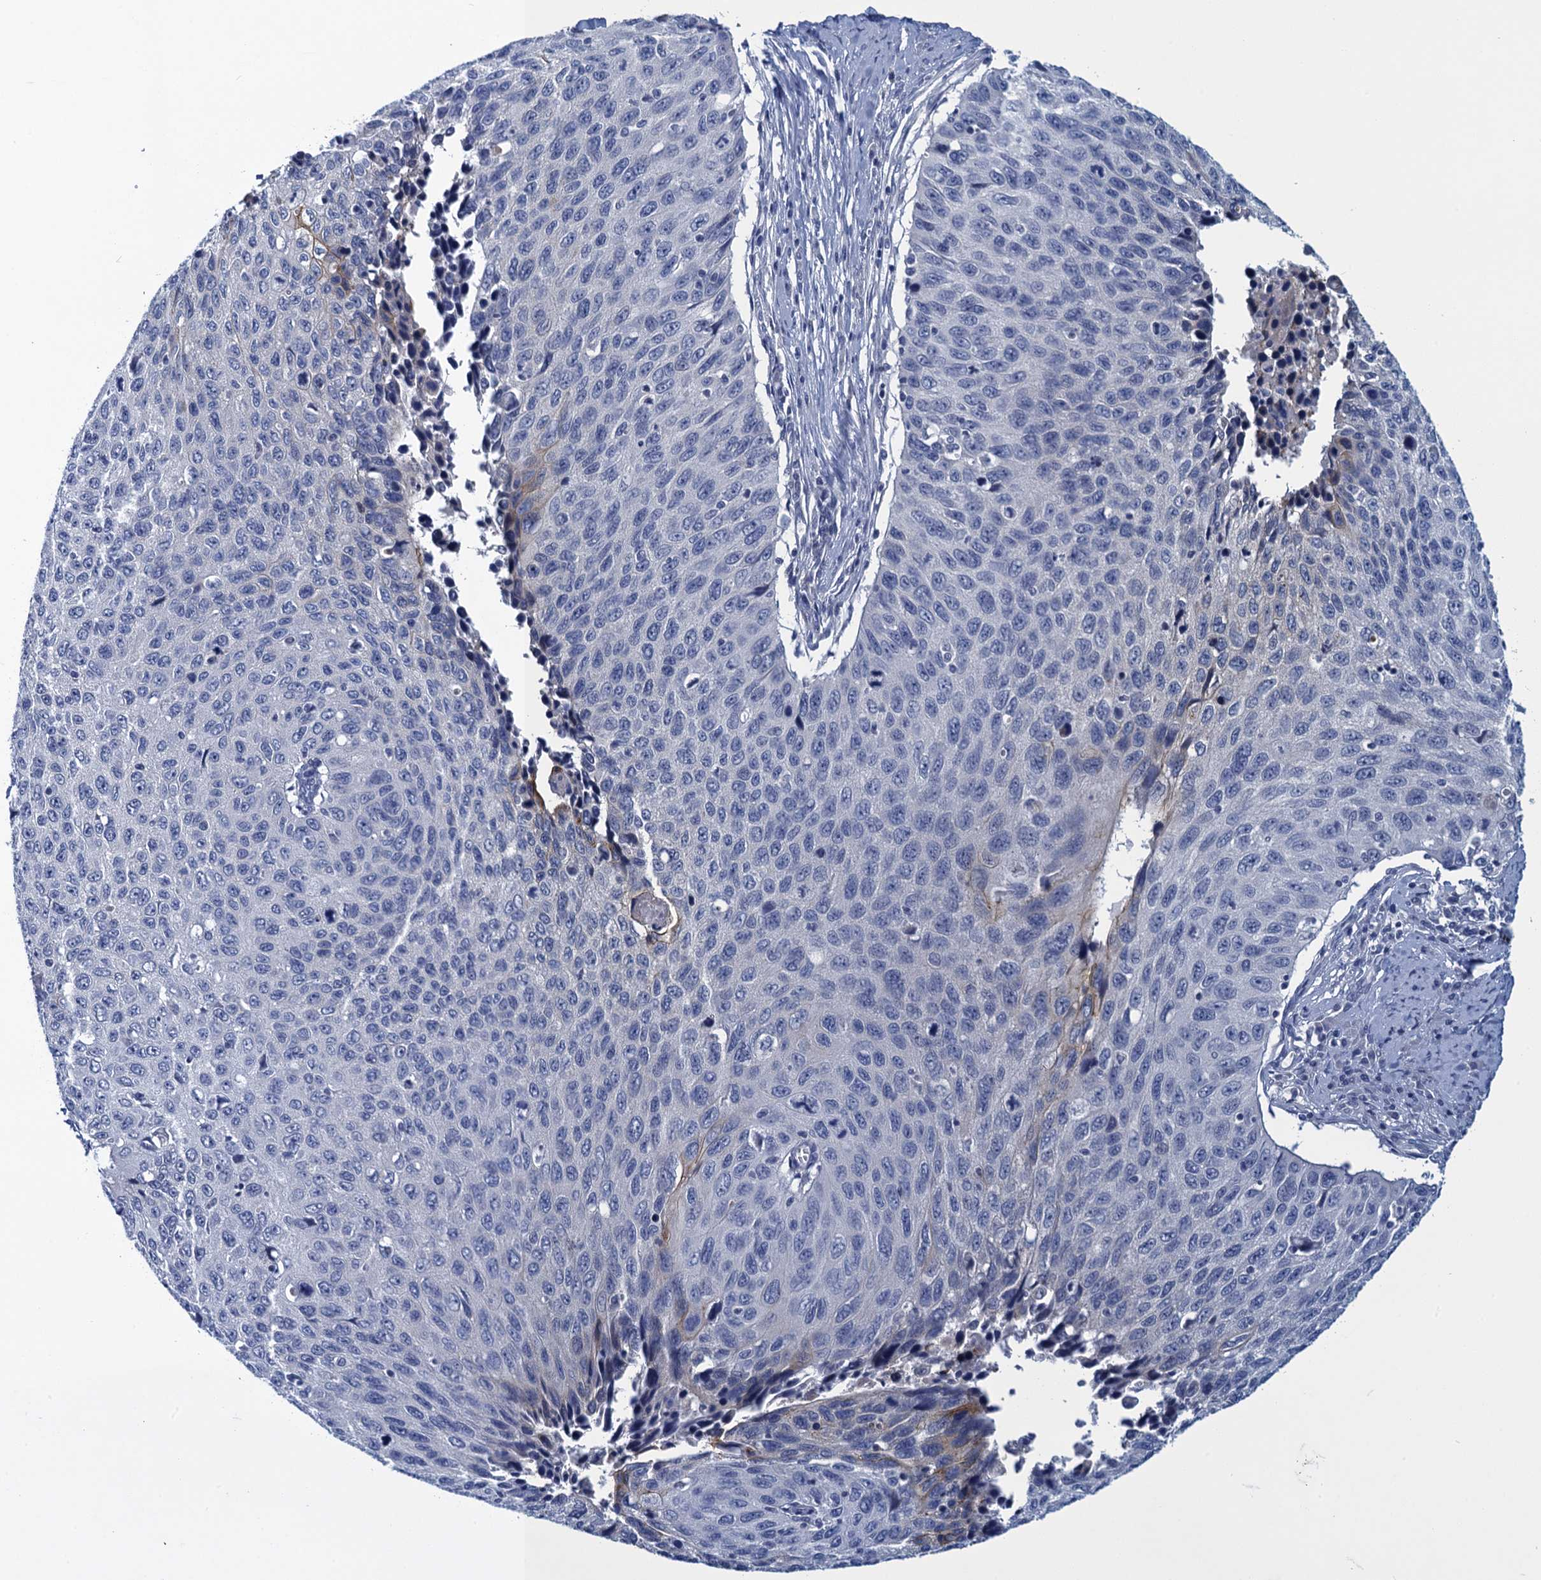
{"staining": {"intensity": "moderate", "quantity": "<25%", "location": "cytoplasmic/membranous"}, "tissue": "cervical cancer", "cell_type": "Tumor cells", "image_type": "cancer", "snomed": [{"axis": "morphology", "description": "Squamous cell carcinoma, NOS"}, {"axis": "topography", "description": "Cervix"}], "caption": "IHC (DAB) staining of squamous cell carcinoma (cervical) demonstrates moderate cytoplasmic/membranous protein positivity in approximately <25% of tumor cells.", "gene": "SCEL", "patient": {"sex": "female", "age": 53}}